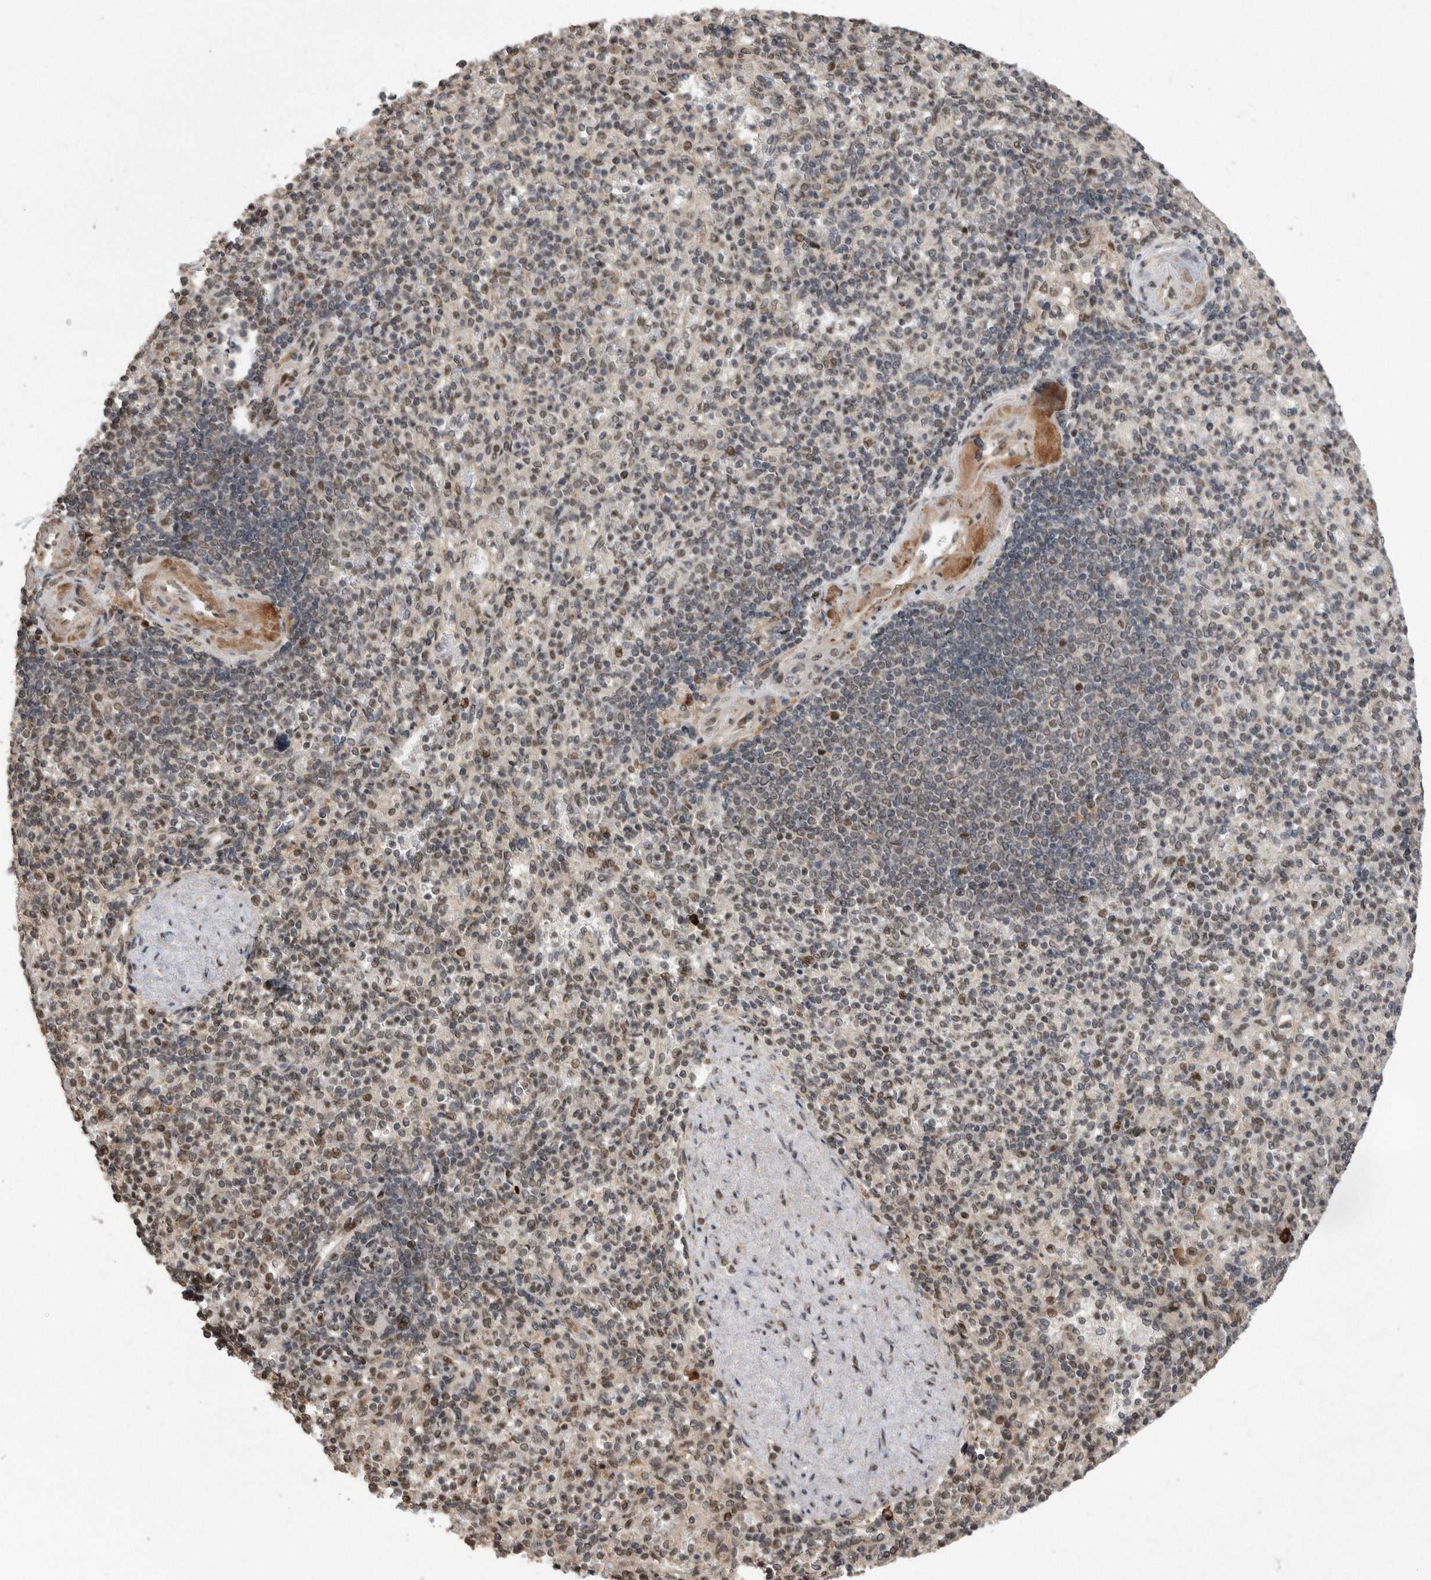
{"staining": {"intensity": "moderate", "quantity": "25%-75%", "location": "nuclear"}, "tissue": "spleen", "cell_type": "Cells in red pulp", "image_type": "normal", "snomed": [{"axis": "morphology", "description": "Normal tissue, NOS"}, {"axis": "topography", "description": "Spleen"}], "caption": "The histopathology image reveals immunohistochemical staining of normal spleen. There is moderate nuclear positivity is identified in approximately 25%-75% of cells in red pulp. (Brightfield microscopy of DAB IHC at high magnification).", "gene": "TDRD3", "patient": {"sex": "female", "age": 74}}